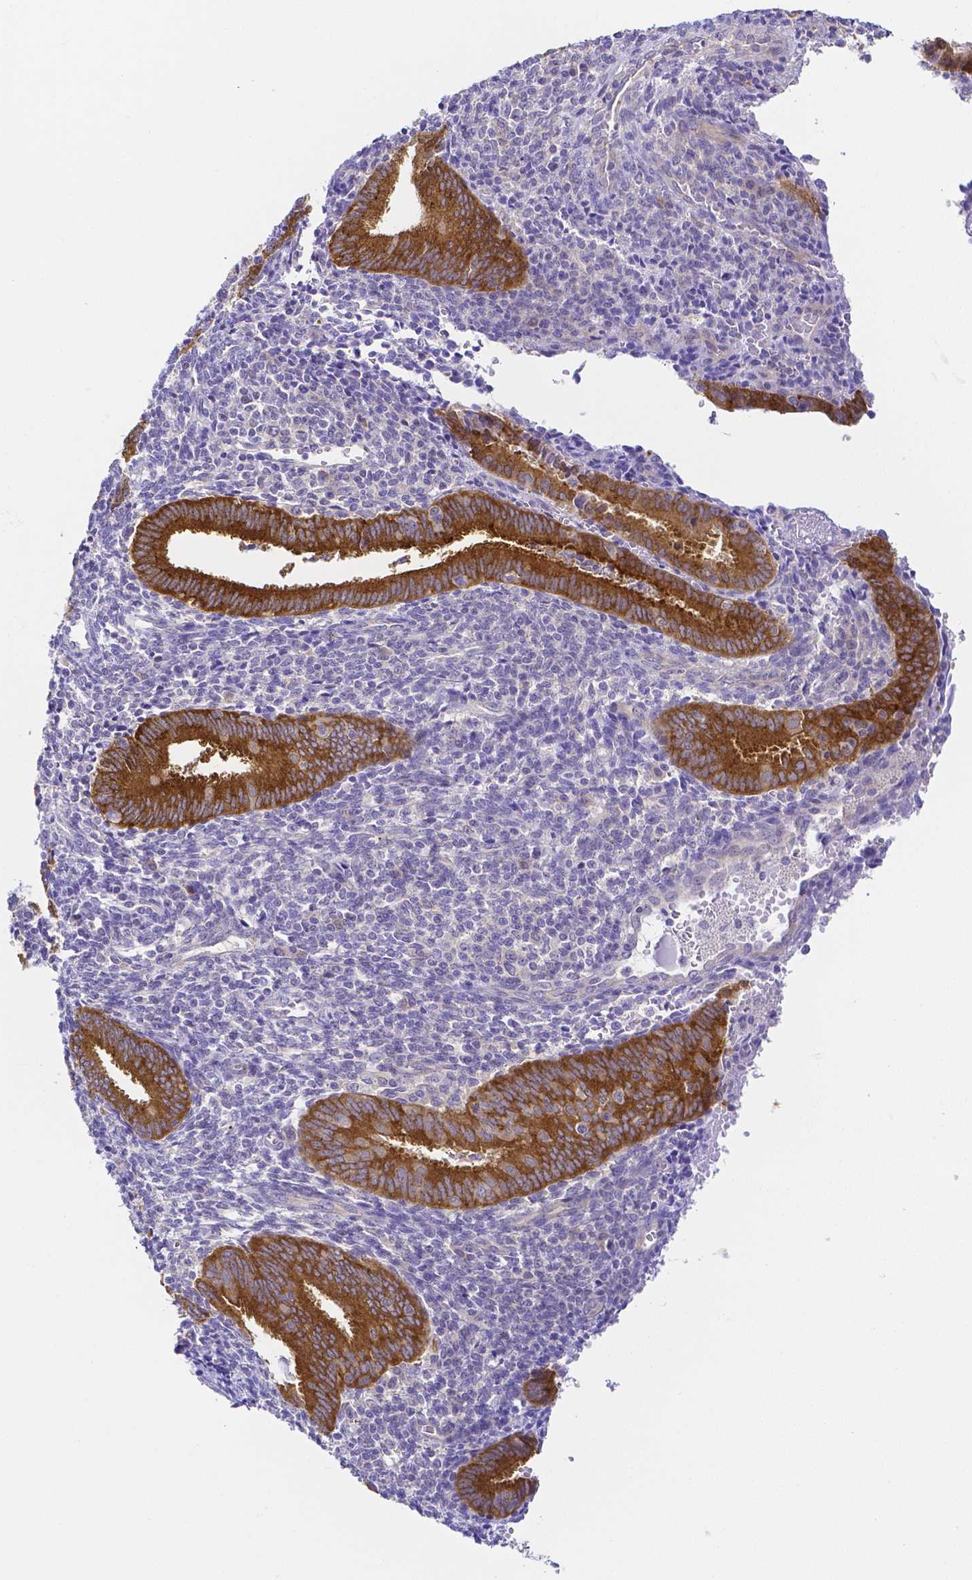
{"staining": {"intensity": "negative", "quantity": "none", "location": "none"}, "tissue": "endometrium", "cell_type": "Cells in endometrial stroma", "image_type": "normal", "snomed": [{"axis": "morphology", "description": "Normal tissue, NOS"}, {"axis": "topography", "description": "Endometrium"}], "caption": "This is an immunohistochemistry histopathology image of benign endometrium. There is no expression in cells in endometrial stroma.", "gene": "PKP3", "patient": {"sex": "female", "age": 41}}